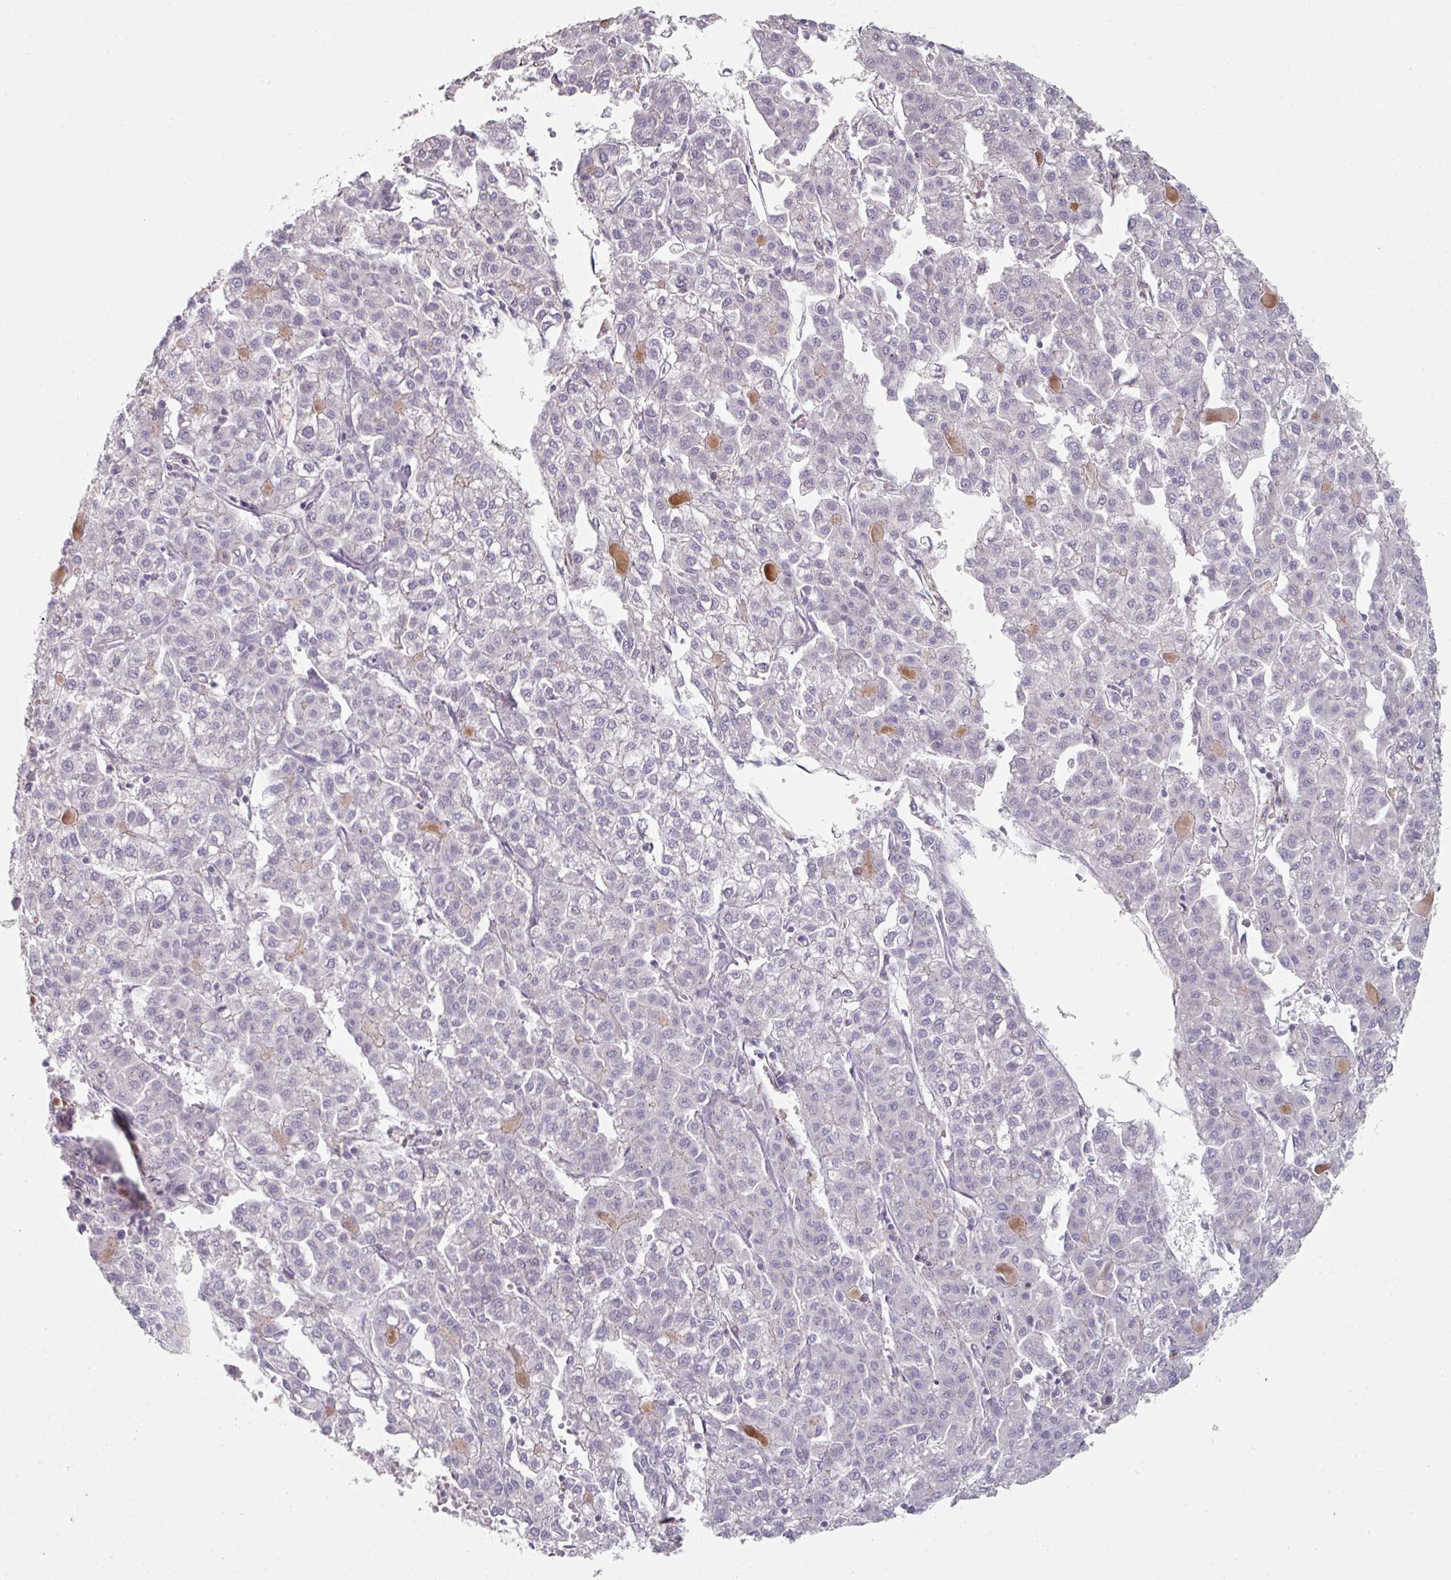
{"staining": {"intensity": "negative", "quantity": "none", "location": "none"}, "tissue": "liver cancer", "cell_type": "Tumor cells", "image_type": "cancer", "snomed": [{"axis": "morphology", "description": "Carcinoma, Hepatocellular, NOS"}, {"axis": "topography", "description": "Liver"}], "caption": "This is an IHC photomicrograph of human liver hepatocellular carcinoma. There is no expression in tumor cells.", "gene": "WSB2", "patient": {"sex": "female", "age": 43}}